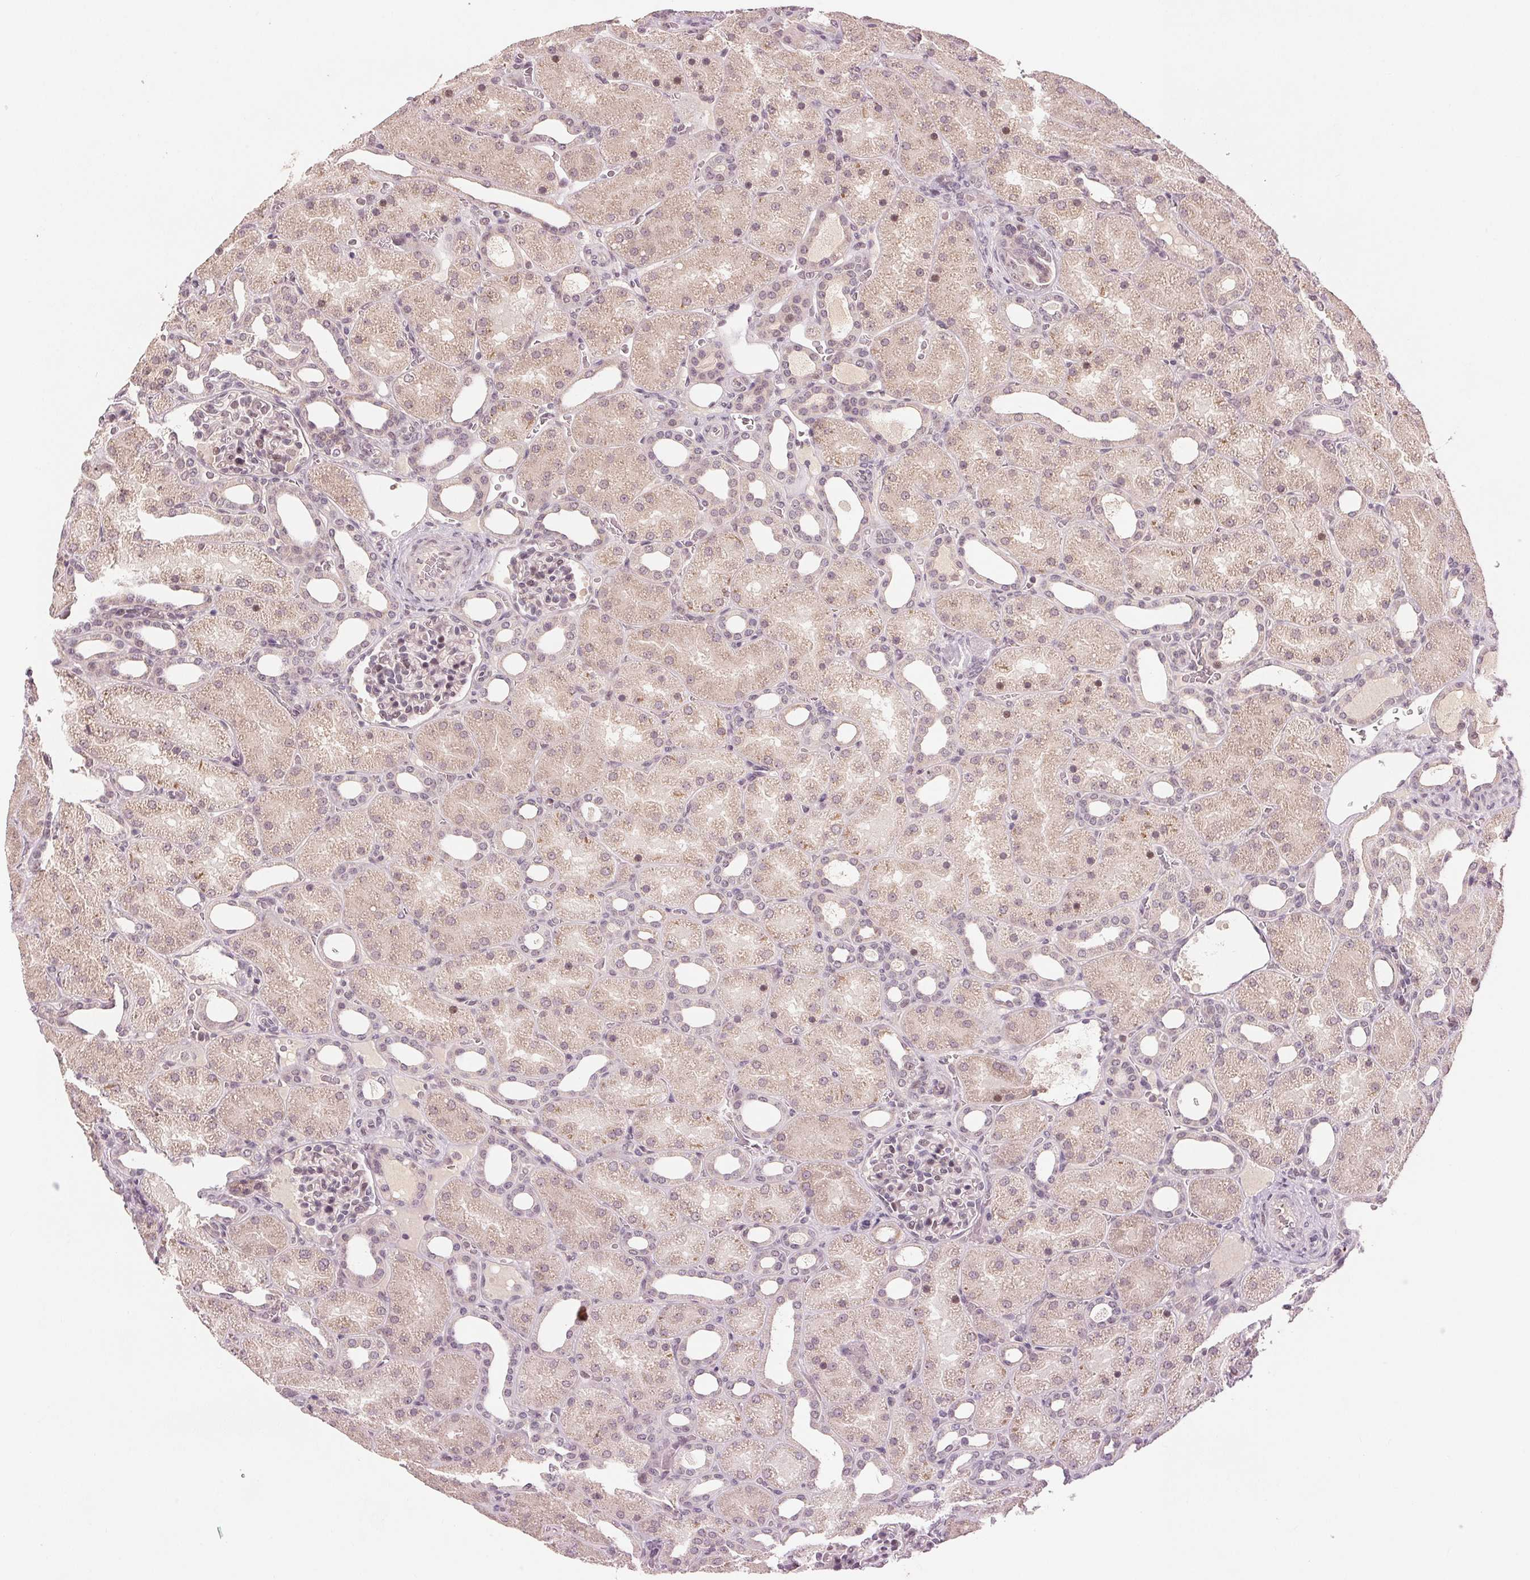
{"staining": {"intensity": "weak", "quantity": "25%-75%", "location": "nuclear"}, "tissue": "kidney", "cell_type": "Cells in glomeruli", "image_type": "normal", "snomed": [{"axis": "morphology", "description": "Normal tissue, NOS"}, {"axis": "topography", "description": "Kidney"}], "caption": "Immunohistochemistry staining of unremarkable kidney, which exhibits low levels of weak nuclear positivity in approximately 25%-75% of cells in glomeruli indicating weak nuclear protein expression. The staining was performed using DAB (3,3'-diaminobenzidine) (brown) for protein detection and nuclei were counterstained in hematoxylin (blue).", "gene": "TUB", "patient": {"sex": "male", "age": 2}}